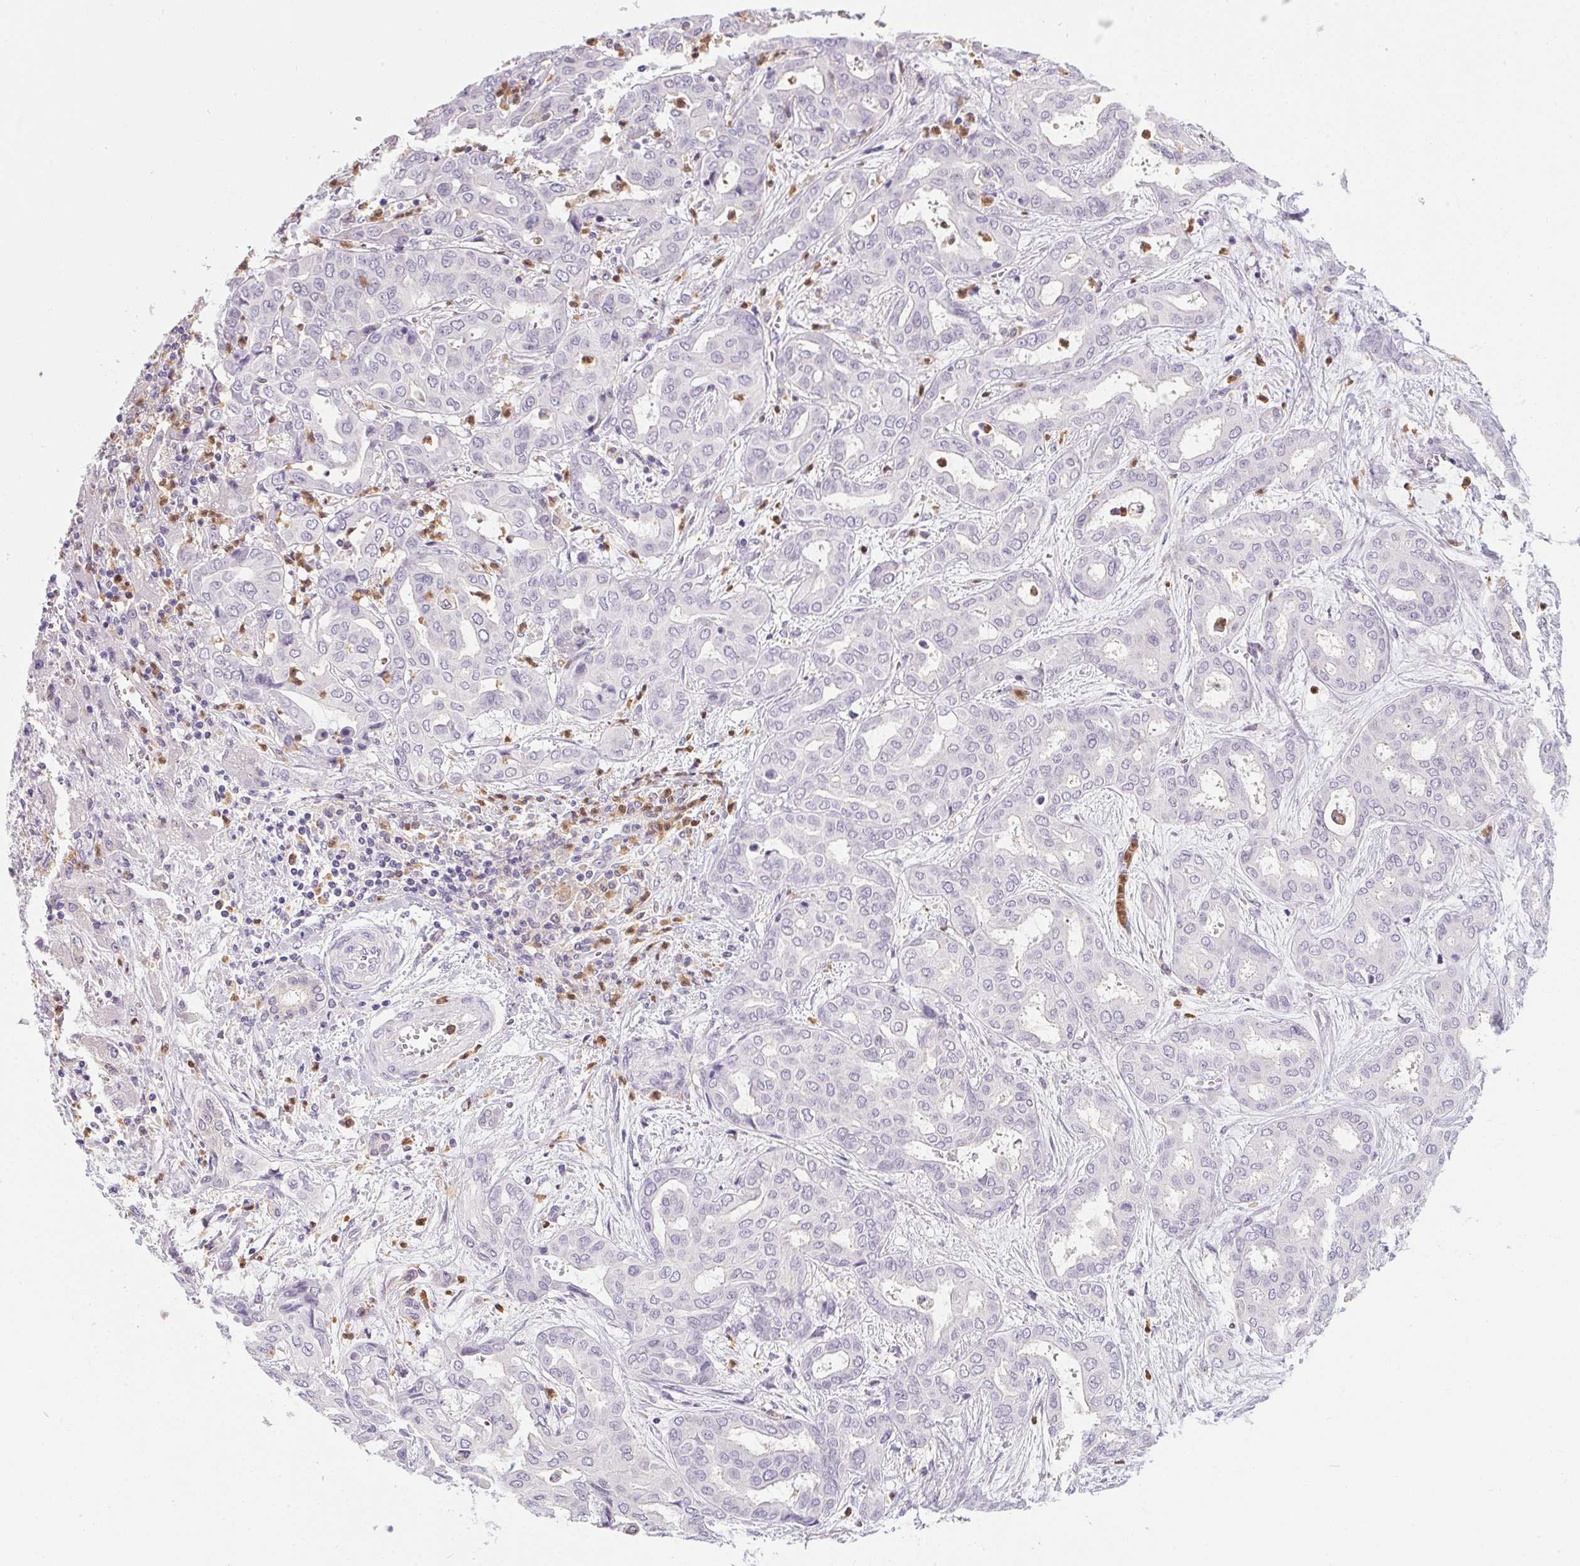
{"staining": {"intensity": "negative", "quantity": "none", "location": "none"}, "tissue": "liver cancer", "cell_type": "Tumor cells", "image_type": "cancer", "snomed": [{"axis": "morphology", "description": "Cholangiocarcinoma"}, {"axis": "topography", "description": "Liver"}], "caption": "Tumor cells are negative for brown protein staining in cholangiocarcinoma (liver).", "gene": "DNAJC5G", "patient": {"sex": "female", "age": 64}}